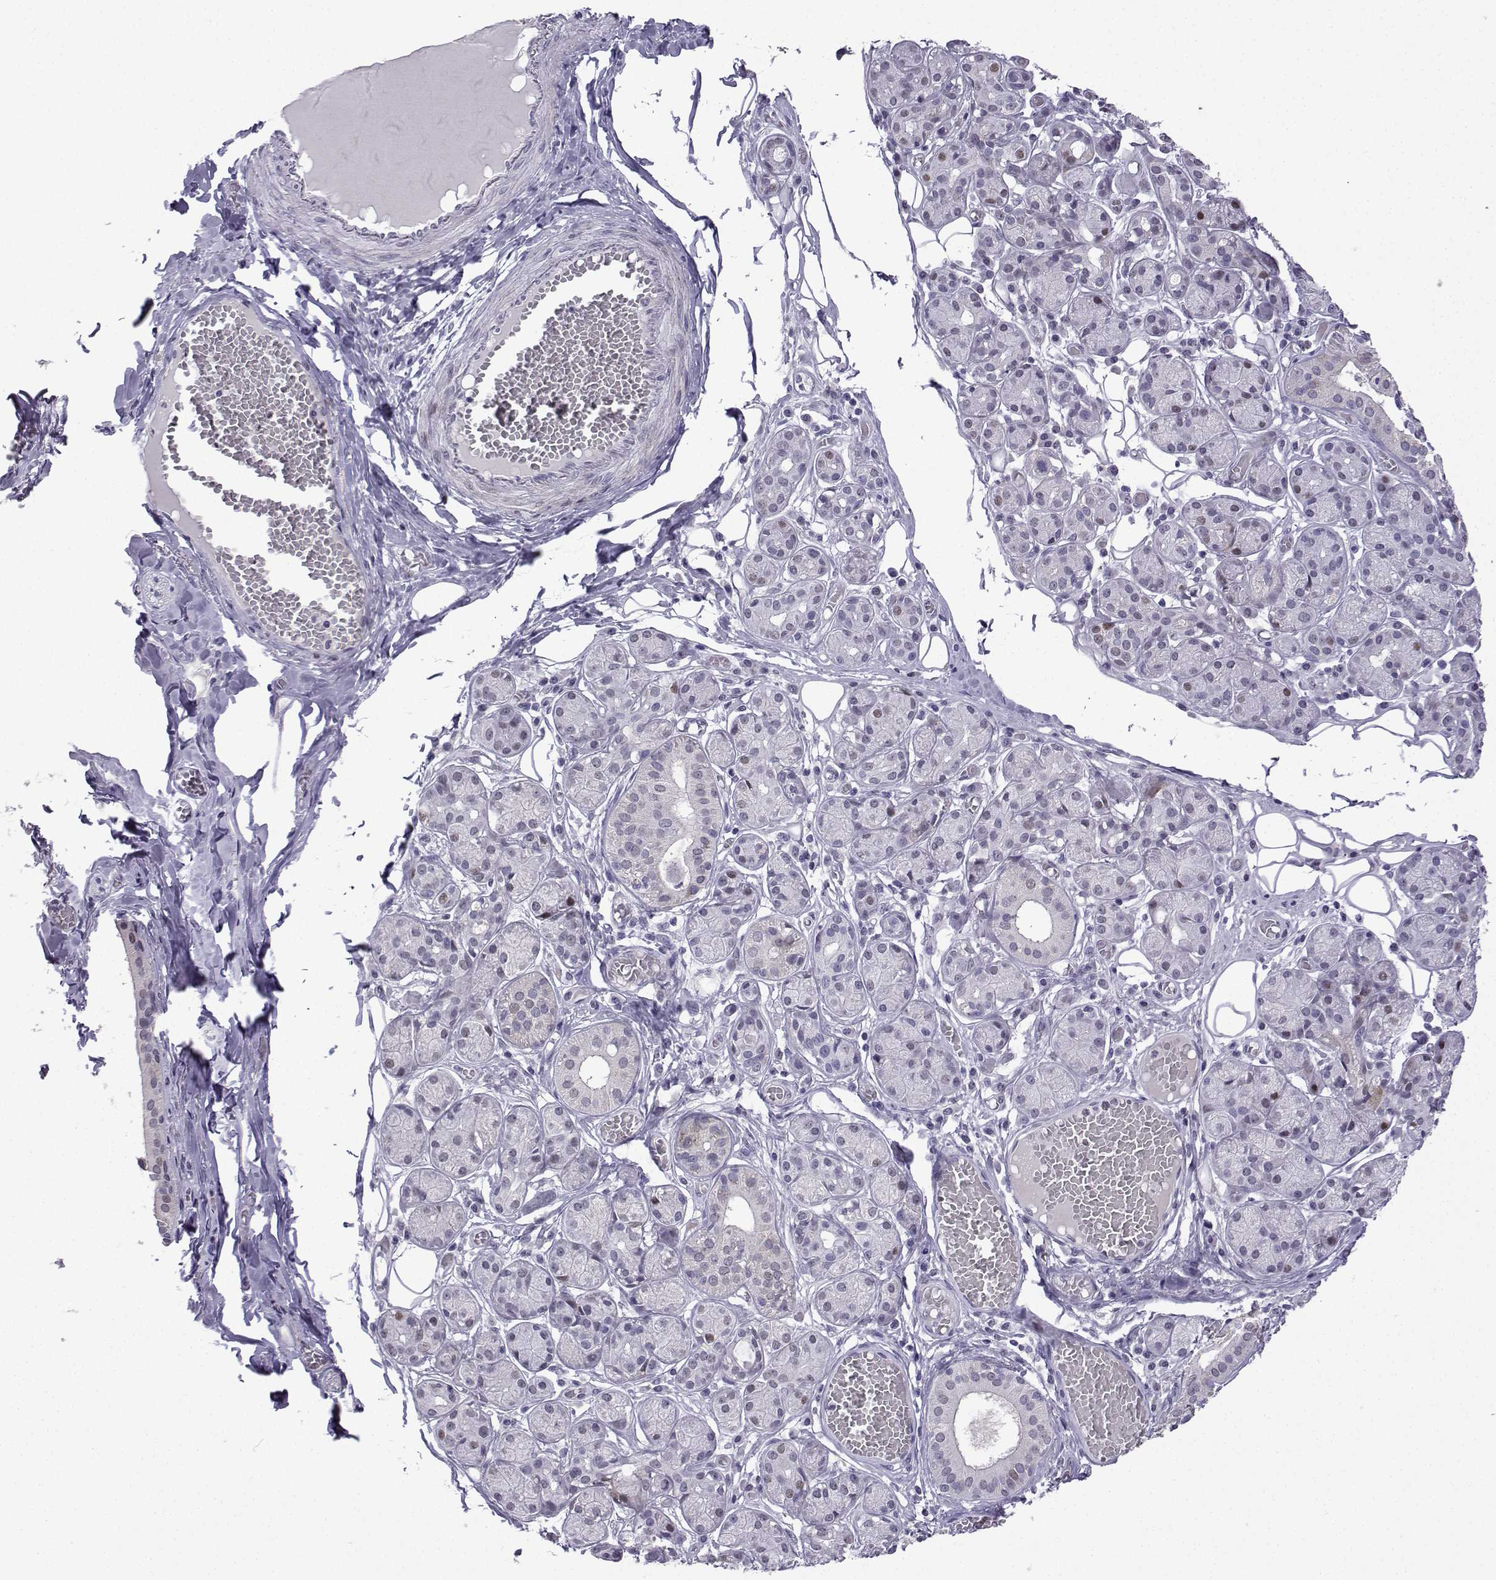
{"staining": {"intensity": "weak", "quantity": "<25%", "location": "cytoplasmic/membranous,nuclear"}, "tissue": "salivary gland", "cell_type": "Glandular cells", "image_type": "normal", "snomed": [{"axis": "morphology", "description": "Normal tissue, NOS"}, {"axis": "topography", "description": "Salivary gland"}, {"axis": "topography", "description": "Peripheral nerve tissue"}], "caption": "Immunohistochemistry histopathology image of benign salivary gland stained for a protein (brown), which reveals no expression in glandular cells. (DAB immunohistochemistry visualized using brightfield microscopy, high magnification).", "gene": "CFAP70", "patient": {"sex": "male", "age": 71}}